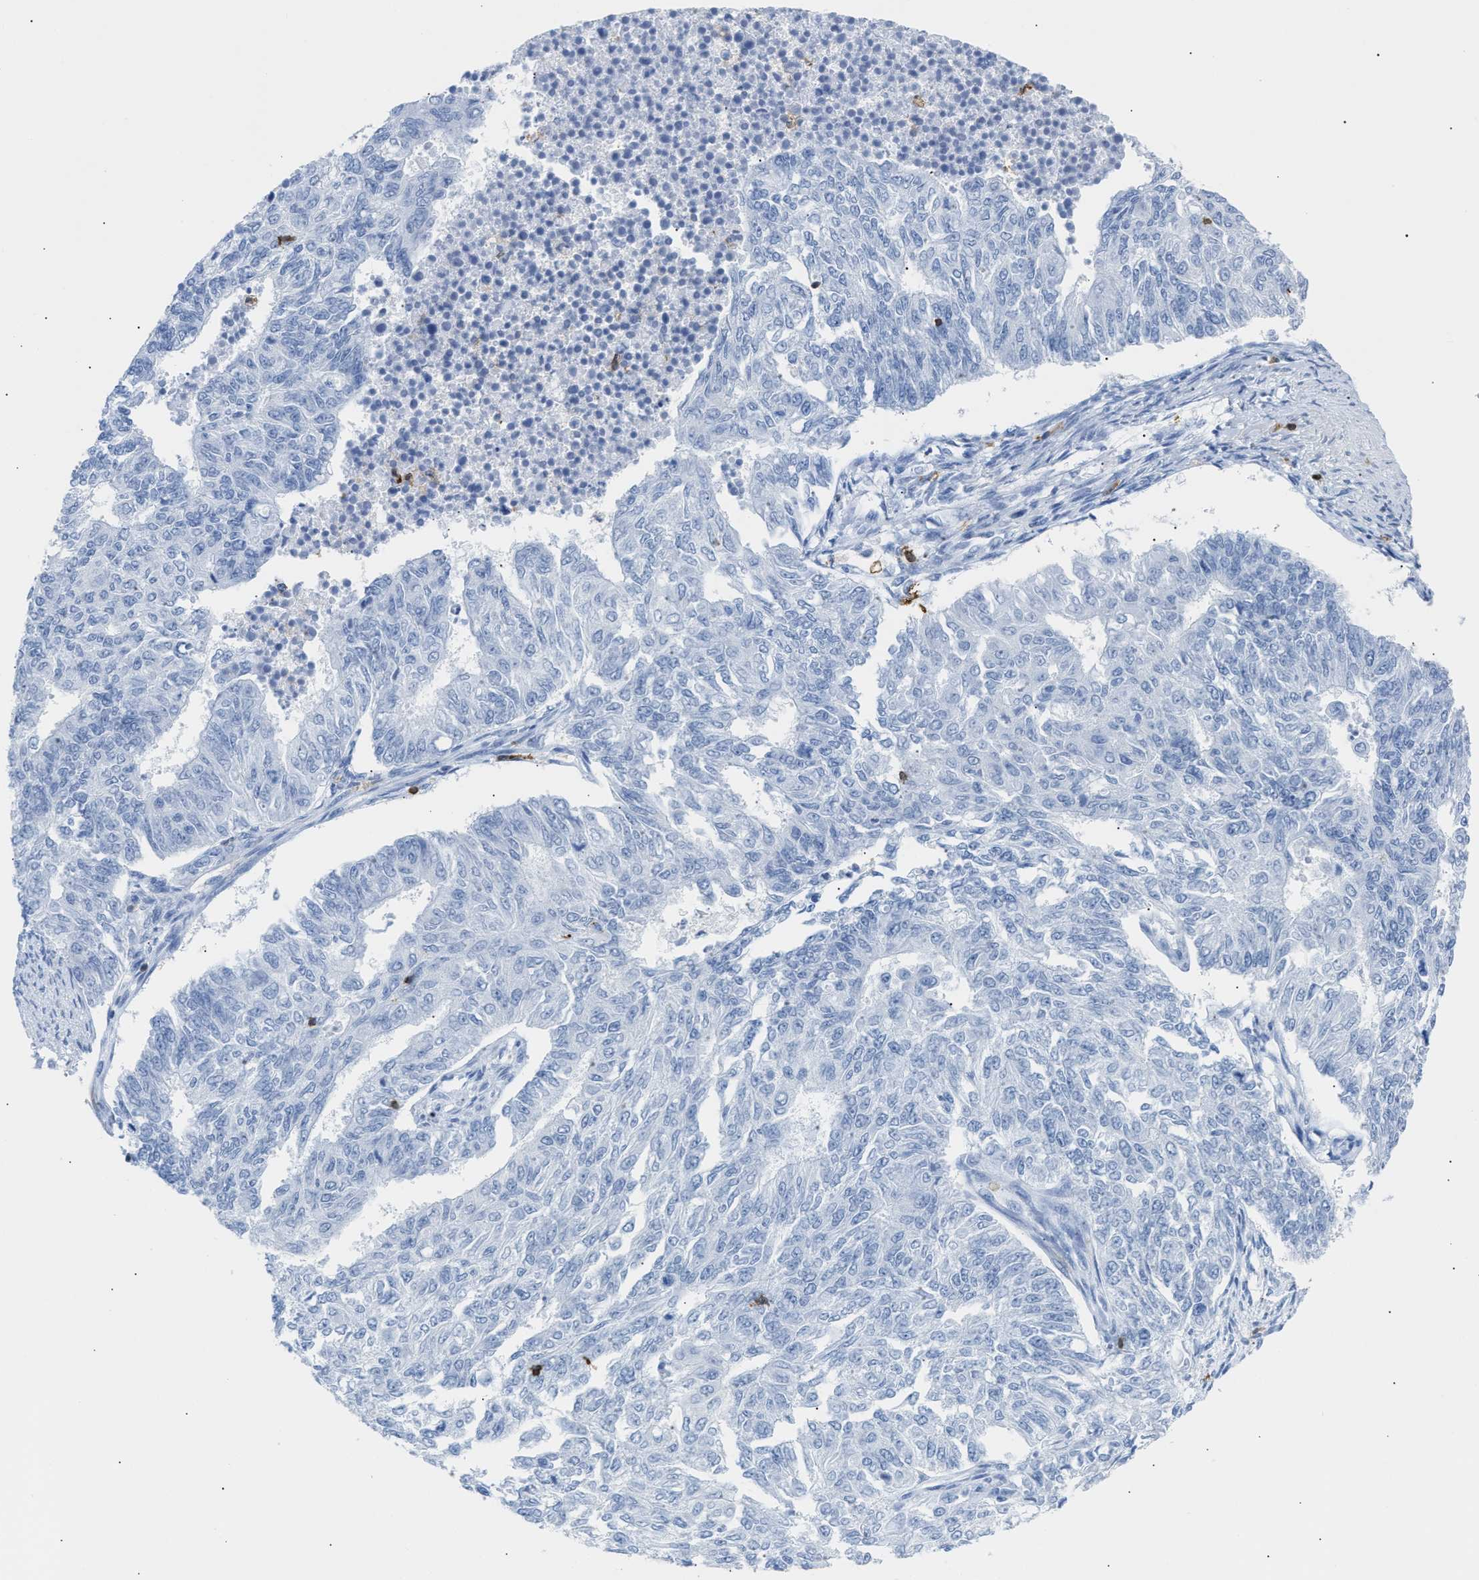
{"staining": {"intensity": "negative", "quantity": "none", "location": "none"}, "tissue": "endometrial cancer", "cell_type": "Tumor cells", "image_type": "cancer", "snomed": [{"axis": "morphology", "description": "Adenocarcinoma, NOS"}, {"axis": "topography", "description": "Endometrium"}], "caption": "DAB (3,3'-diaminobenzidine) immunohistochemical staining of endometrial cancer shows no significant positivity in tumor cells.", "gene": "LCP1", "patient": {"sex": "female", "age": 32}}